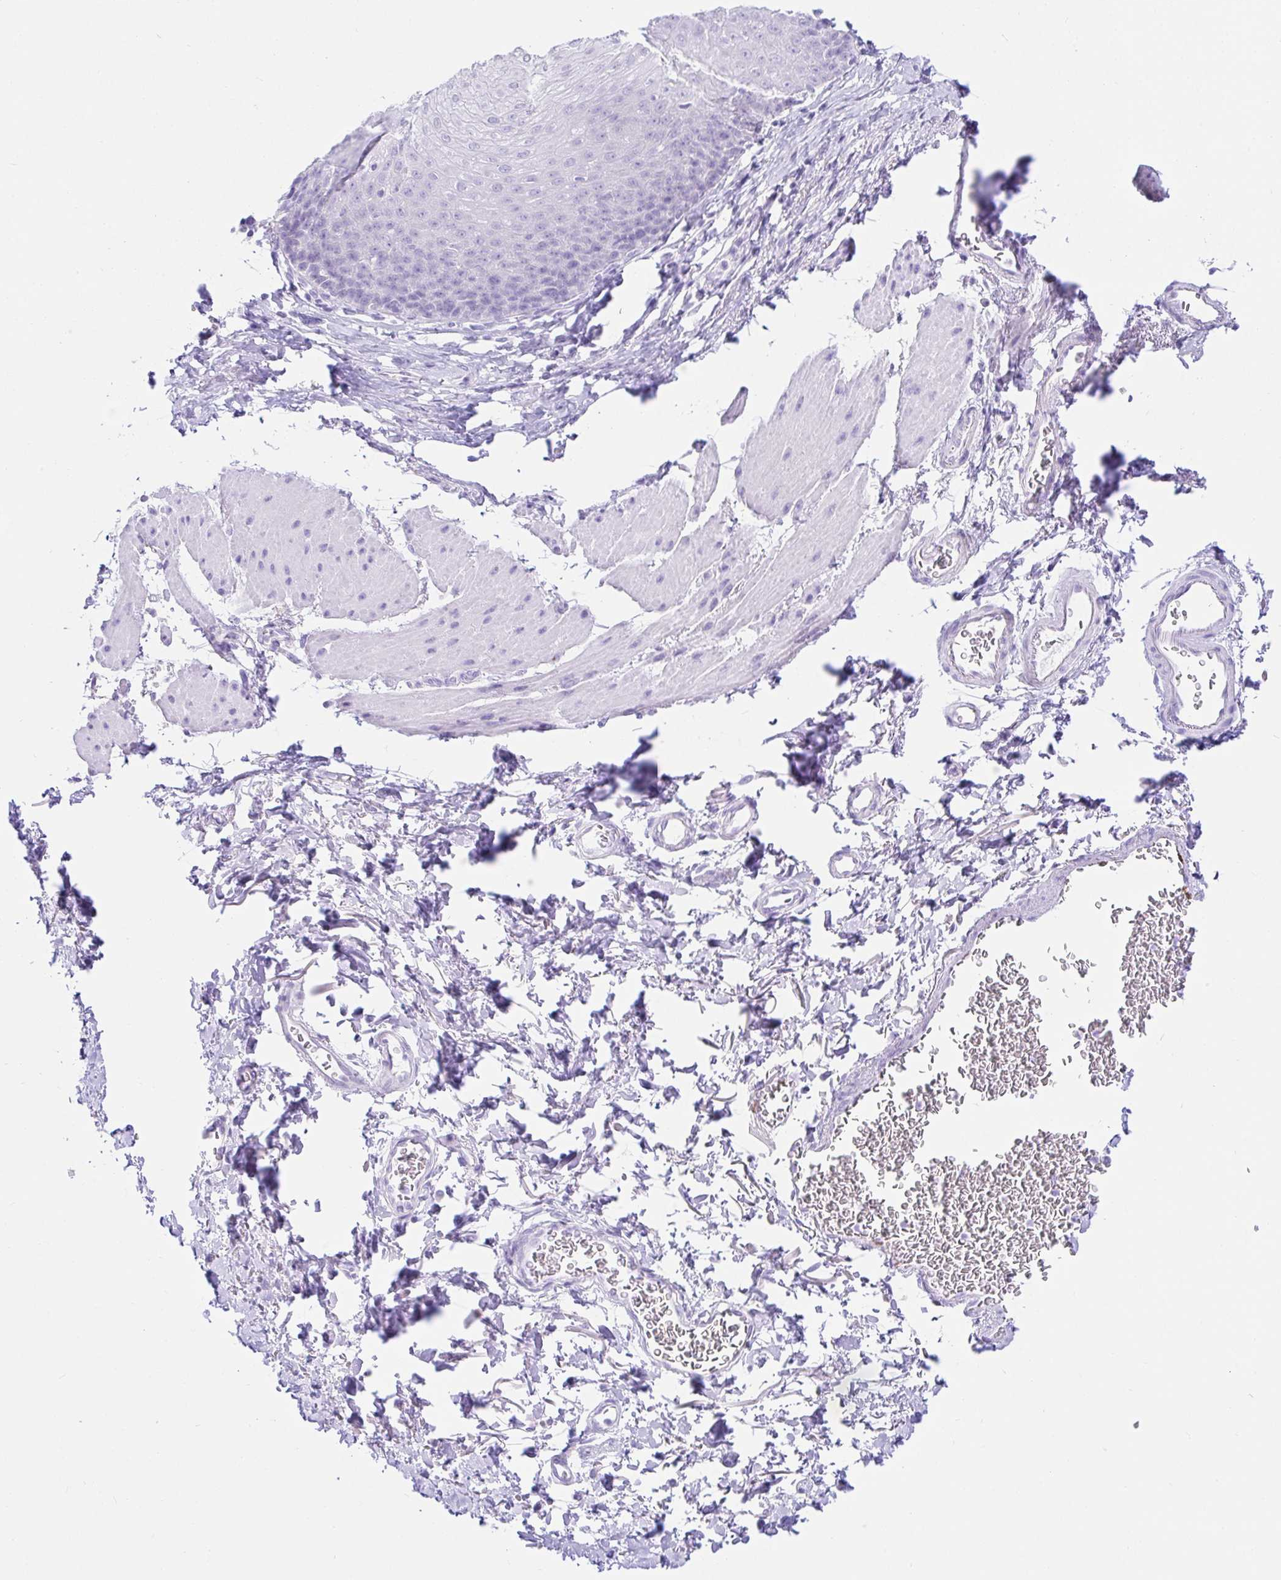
{"staining": {"intensity": "negative", "quantity": "none", "location": "none"}, "tissue": "esophagus", "cell_type": "Squamous epithelial cells", "image_type": "normal", "snomed": [{"axis": "morphology", "description": "Normal tissue, NOS"}, {"axis": "topography", "description": "Esophagus"}], "caption": "Immunohistochemistry histopathology image of benign human esophagus stained for a protein (brown), which reveals no positivity in squamous epithelial cells. (Brightfield microscopy of DAB (3,3'-diaminobenzidine) immunohistochemistry at high magnification).", "gene": "PAX8", "patient": {"sex": "female", "age": 81}}